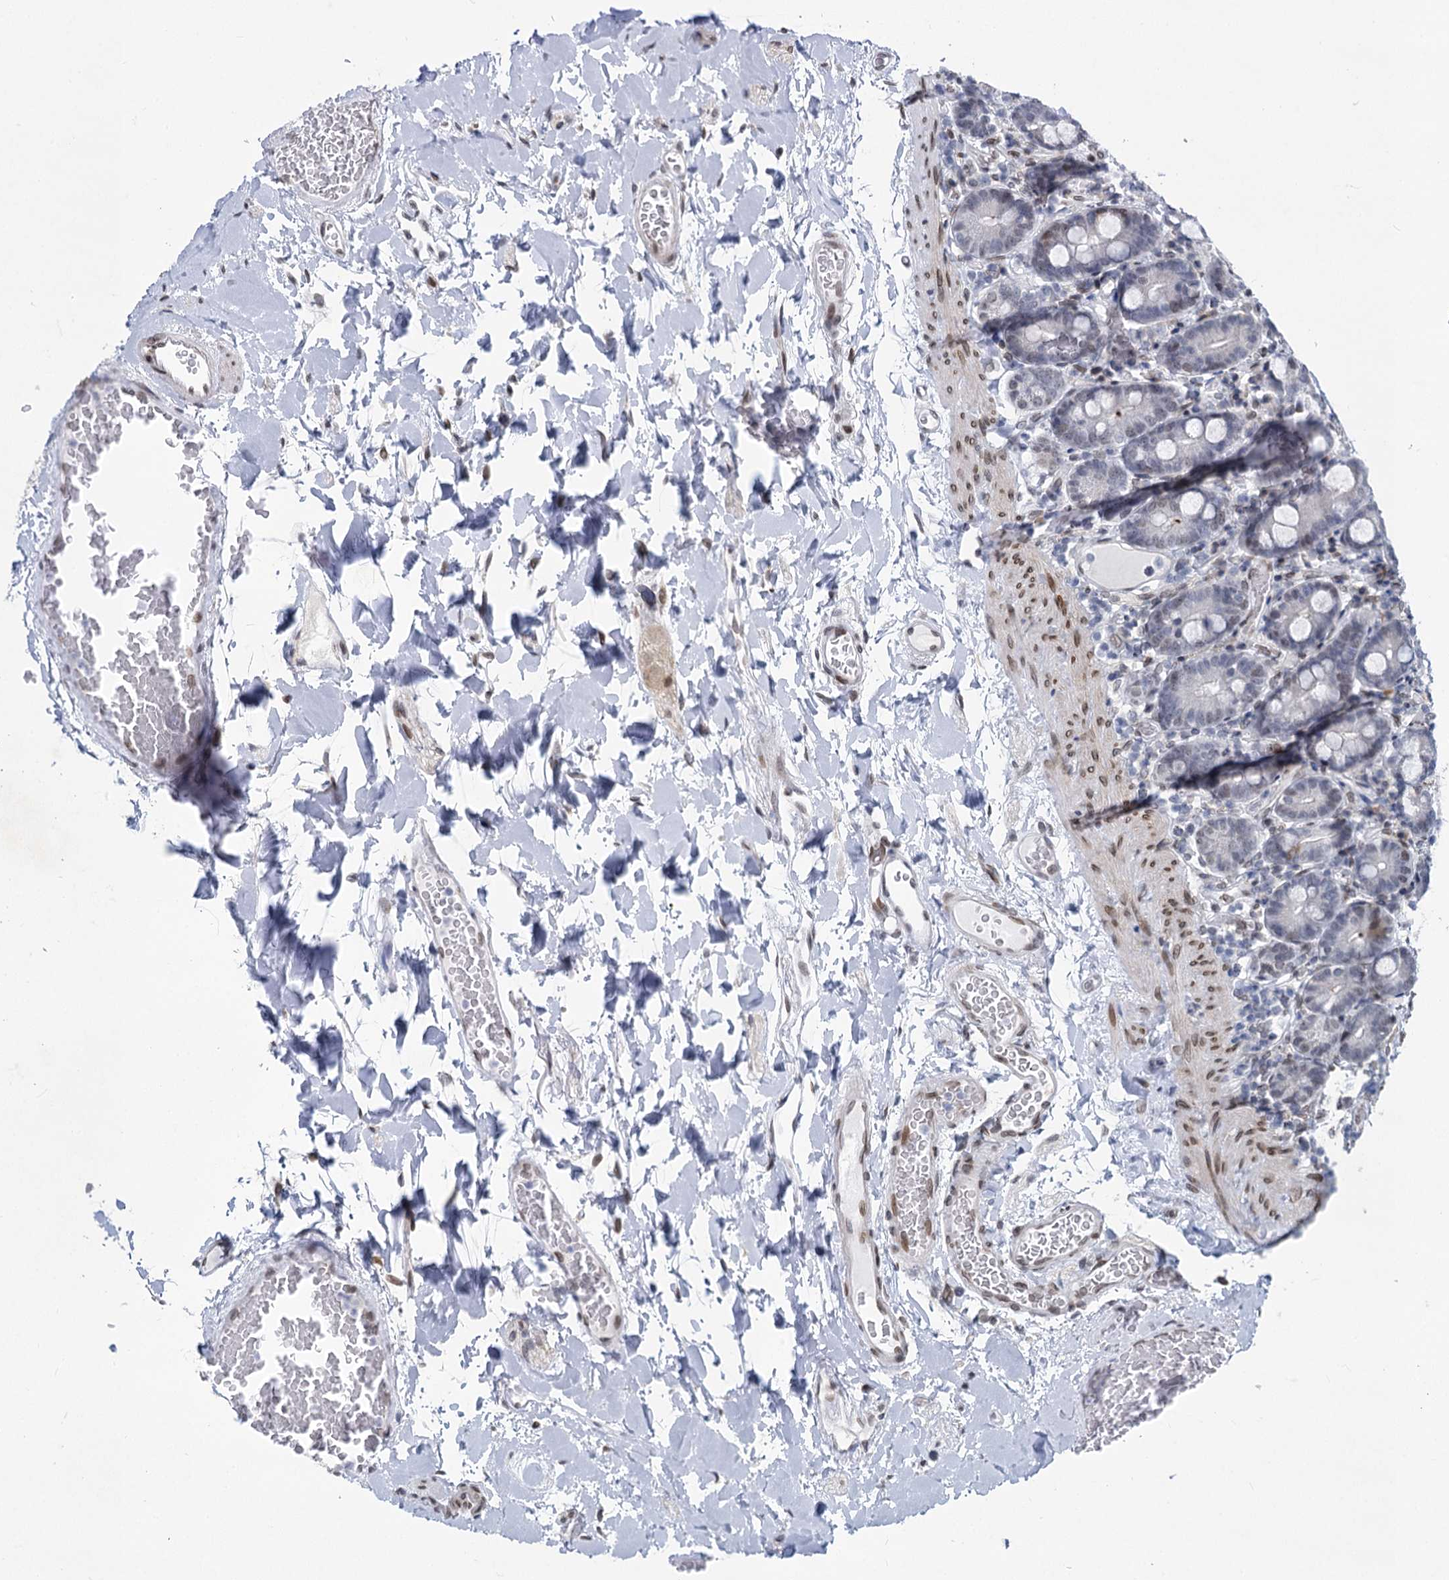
{"staining": {"intensity": "weak", "quantity": "<25%", "location": "cytoplasmic/membranous"}, "tissue": "duodenum", "cell_type": "Glandular cells", "image_type": "normal", "snomed": [{"axis": "morphology", "description": "Normal tissue, NOS"}, {"axis": "topography", "description": "Duodenum"}], "caption": "Human duodenum stained for a protein using immunohistochemistry reveals no positivity in glandular cells.", "gene": "PRSS35", "patient": {"sex": "male", "age": 55}}